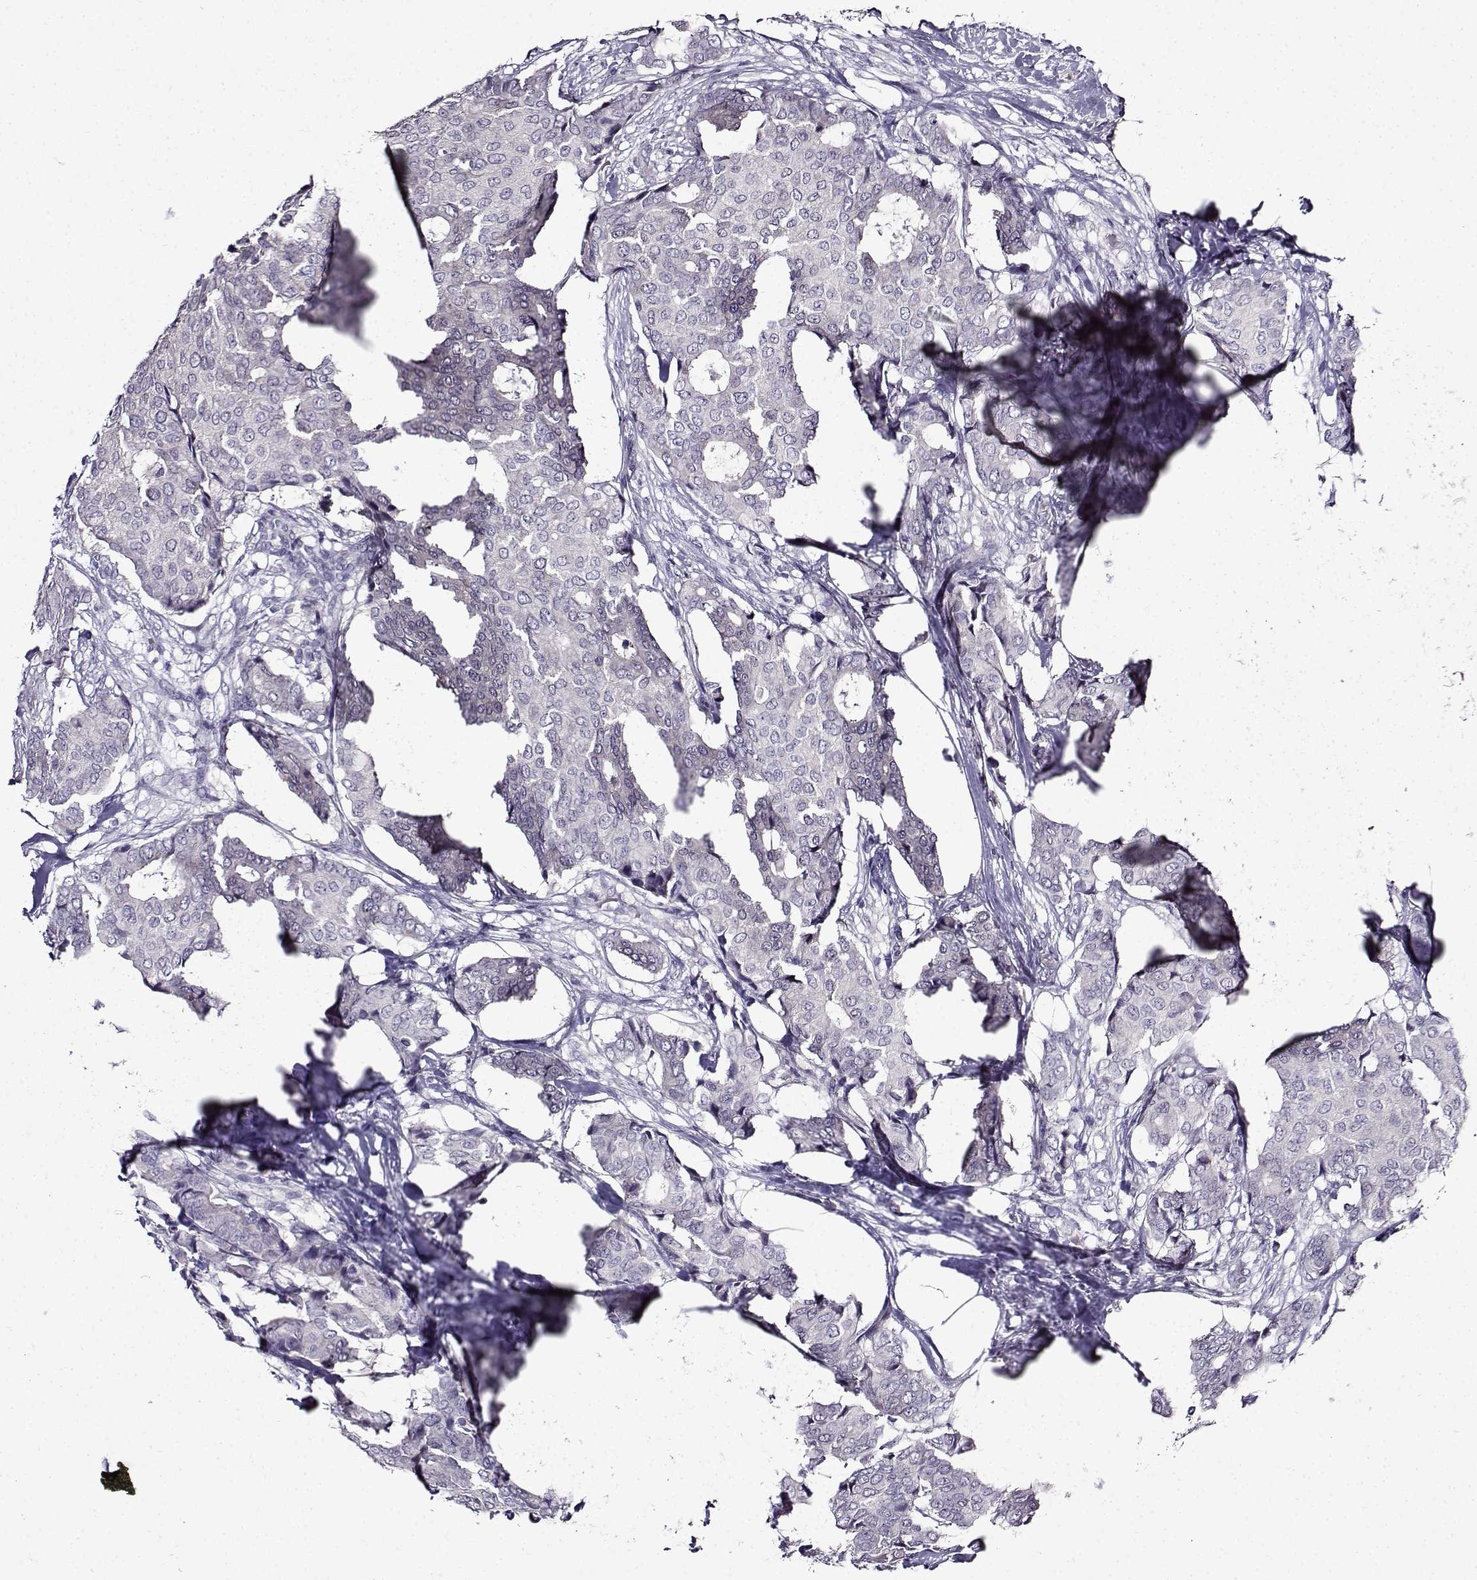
{"staining": {"intensity": "negative", "quantity": "none", "location": "none"}, "tissue": "breast cancer", "cell_type": "Tumor cells", "image_type": "cancer", "snomed": [{"axis": "morphology", "description": "Duct carcinoma"}, {"axis": "topography", "description": "Breast"}], "caption": "Immunohistochemistry (IHC) histopathology image of human intraductal carcinoma (breast) stained for a protein (brown), which reveals no positivity in tumor cells. (DAB (3,3'-diaminobenzidine) IHC with hematoxylin counter stain).", "gene": "TMEM266", "patient": {"sex": "female", "age": 75}}